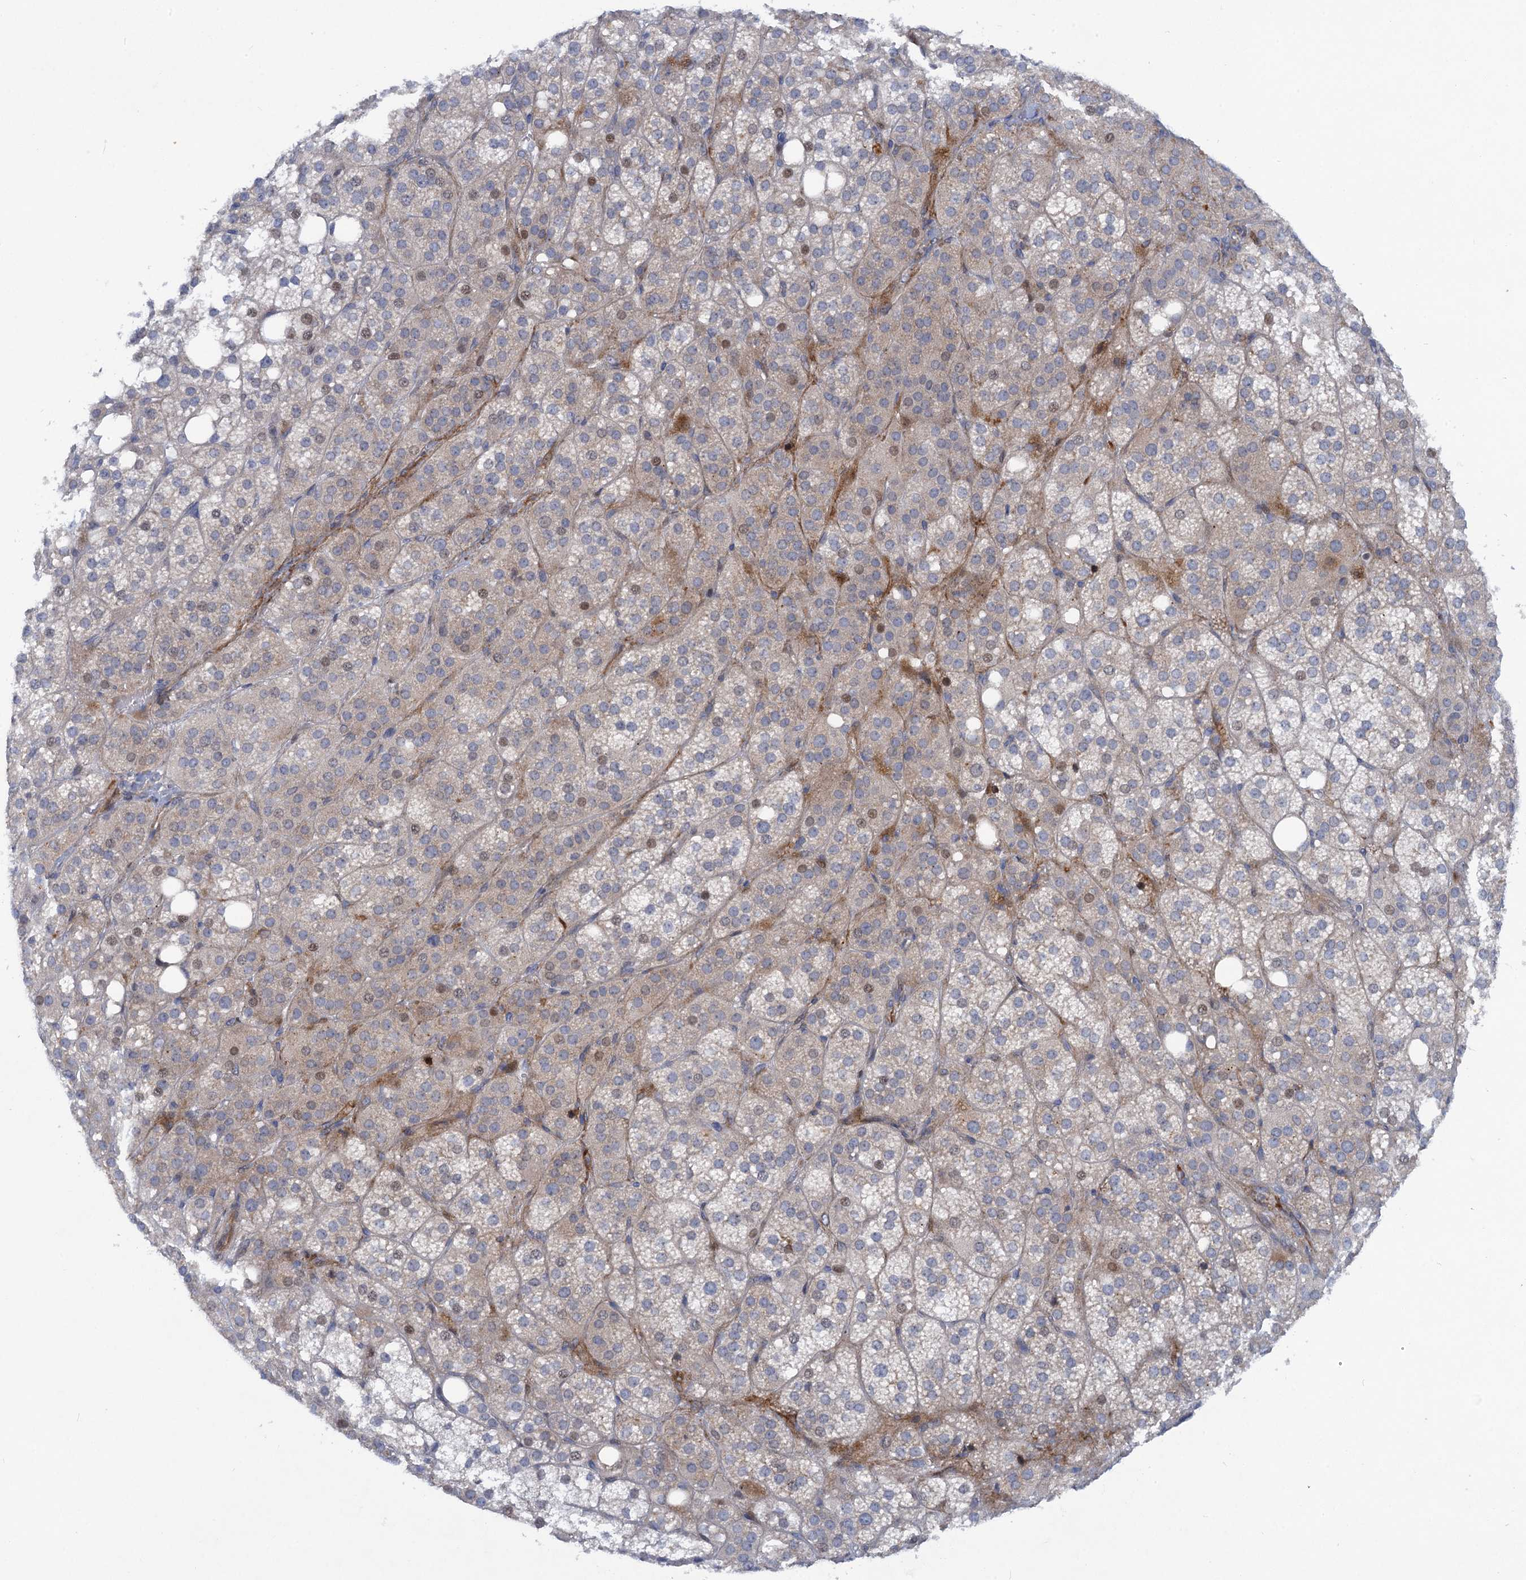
{"staining": {"intensity": "moderate", "quantity": "25%-75%", "location": "cytoplasmic/membranous,nuclear"}, "tissue": "adrenal gland", "cell_type": "Glandular cells", "image_type": "normal", "snomed": [{"axis": "morphology", "description": "Normal tissue, NOS"}, {"axis": "topography", "description": "Adrenal gland"}], "caption": "Immunohistochemistry of unremarkable adrenal gland demonstrates medium levels of moderate cytoplasmic/membranous,nuclear staining in approximately 25%-75% of glandular cells. (Stains: DAB in brown, nuclei in blue, Microscopy: brightfield microscopy at high magnification).", "gene": "QPCTL", "patient": {"sex": "female", "age": 59}}